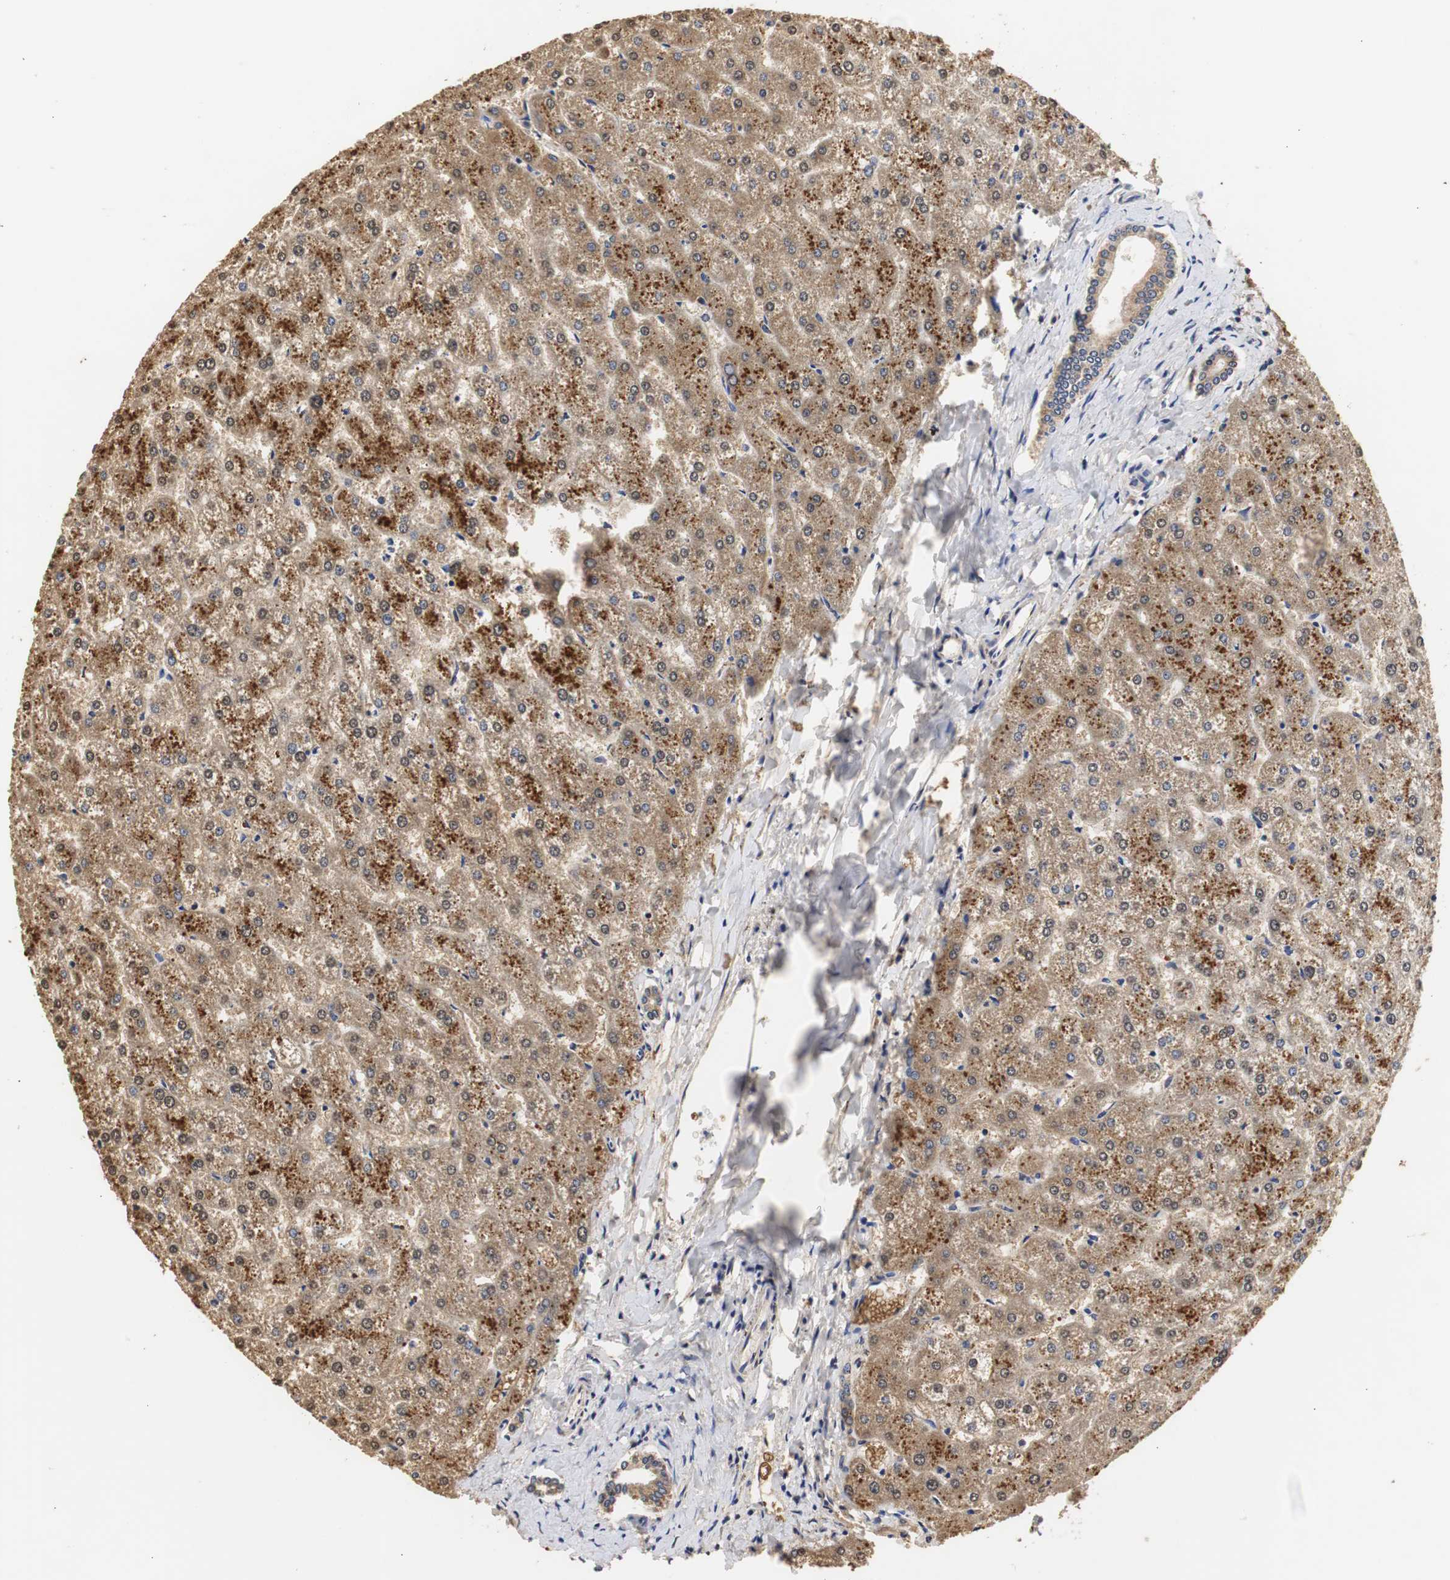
{"staining": {"intensity": "moderate", "quantity": ">75%", "location": "cytoplasmic/membranous"}, "tissue": "liver", "cell_type": "Cholangiocytes", "image_type": "normal", "snomed": [{"axis": "morphology", "description": "Normal tissue, NOS"}, {"axis": "topography", "description": "Liver"}], "caption": "Immunohistochemistry image of benign human liver stained for a protein (brown), which exhibits medium levels of moderate cytoplasmic/membranous expression in about >75% of cholangiocytes.", "gene": "HSD17B10", "patient": {"sex": "female", "age": 32}}